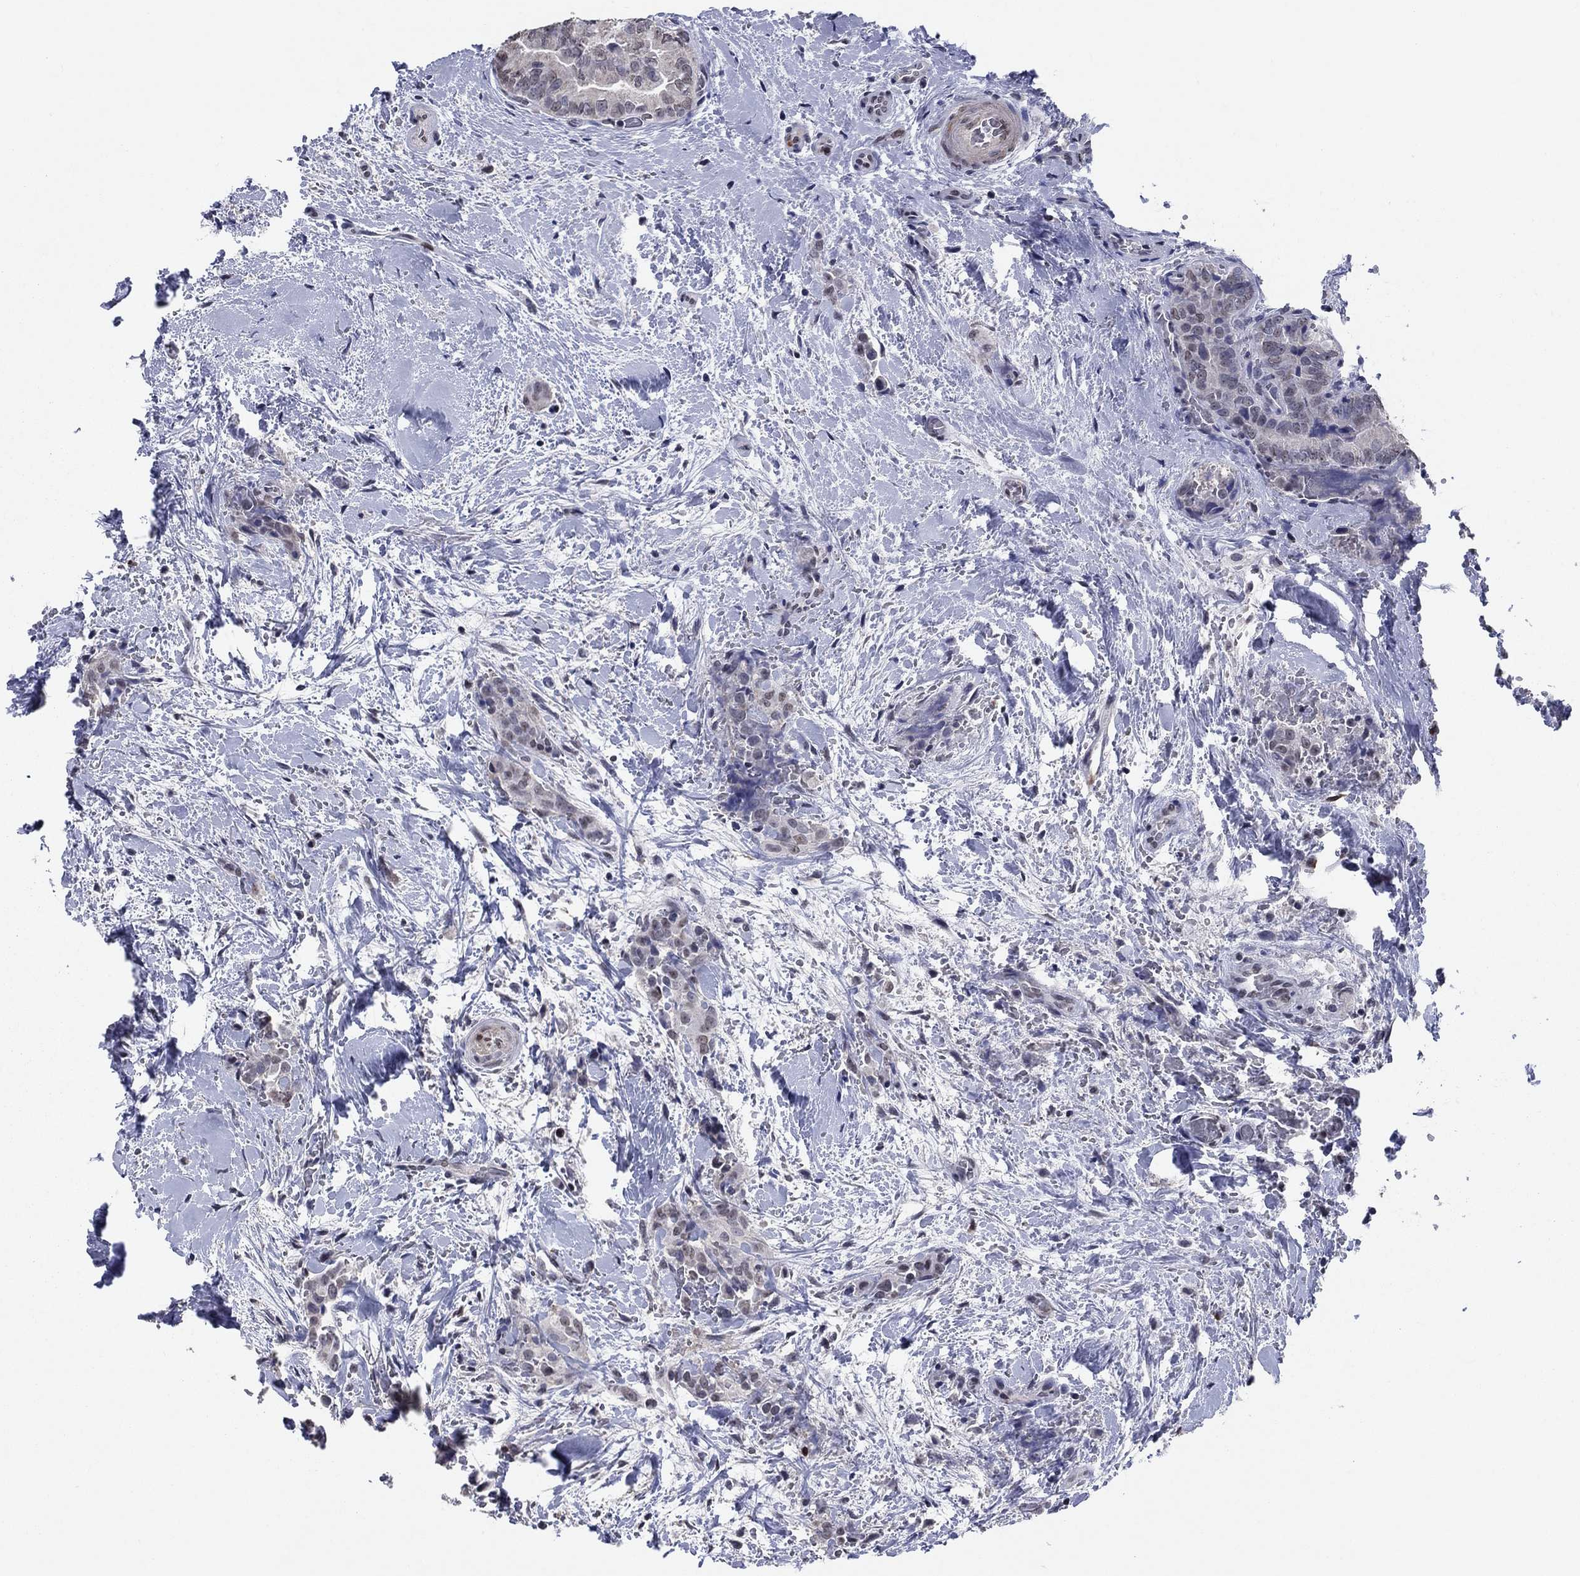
{"staining": {"intensity": "negative", "quantity": "none", "location": "none"}, "tissue": "thyroid cancer", "cell_type": "Tumor cells", "image_type": "cancer", "snomed": [{"axis": "morphology", "description": "Papillary adenocarcinoma, NOS"}, {"axis": "topography", "description": "Thyroid gland"}], "caption": "Immunohistochemistry of thyroid cancer (papillary adenocarcinoma) displays no staining in tumor cells. (Brightfield microscopy of DAB (3,3'-diaminobenzidine) immunohistochemistry (IHC) at high magnification).", "gene": "TYMS", "patient": {"sex": "male", "age": 61}}